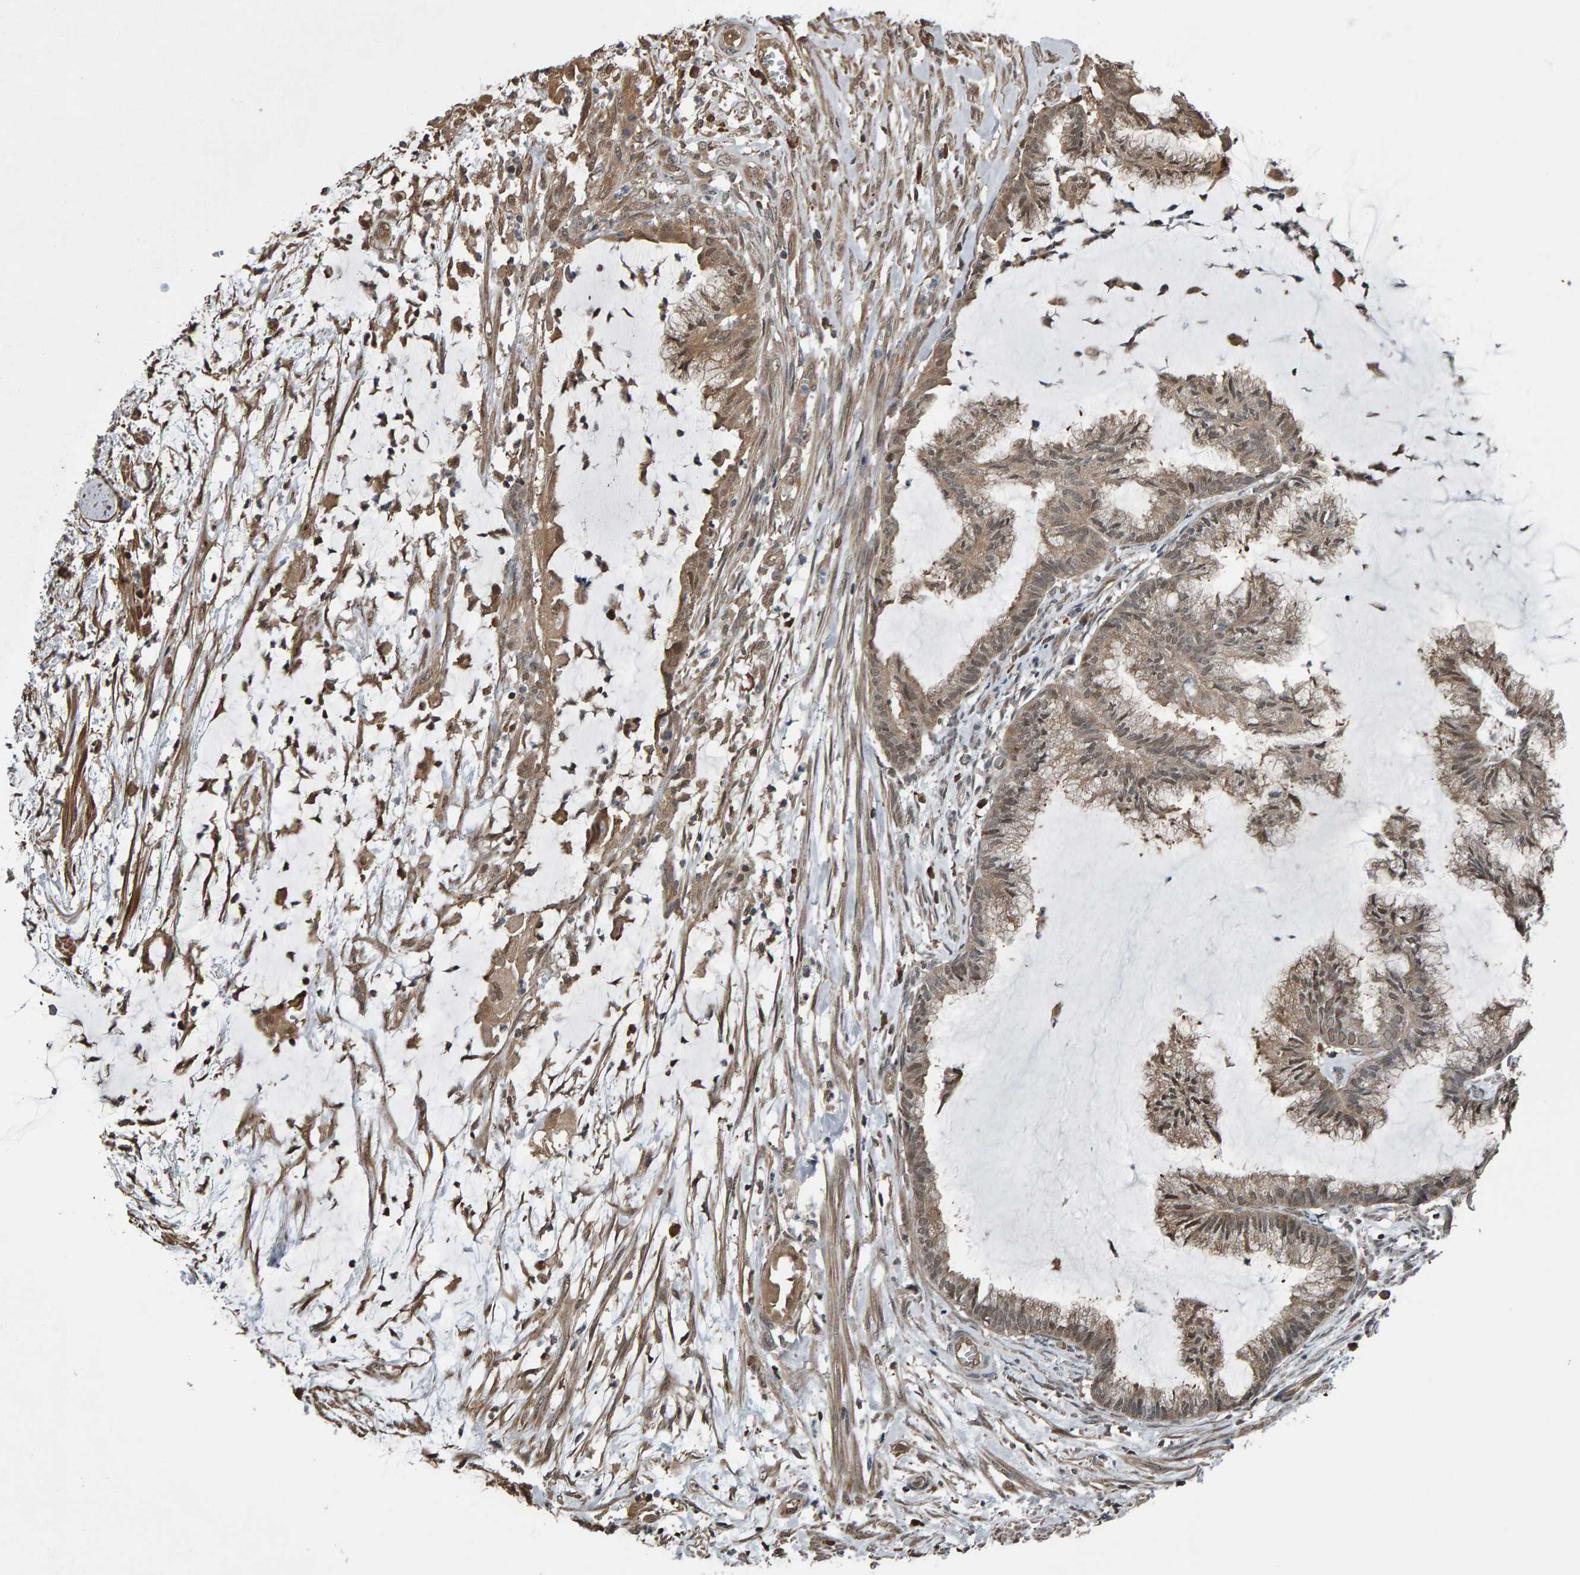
{"staining": {"intensity": "weak", "quantity": ">75%", "location": "cytoplasmic/membranous,nuclear"}, "tissue": "endometrial cancer", "cell_type": "Tumor cells", "image_type": "cancer", "snomed": [{"axis": "morphology", "description": "Adenocarcinoma, NOS"}, {"axis": "topography", "description": "Endometrium"}], "caption": "Endometrial cancer (adenocarcinoma) was stained to show a protein in brown. There is low levels of weak cytoplasmic/membranous and nuclear expression in about >75% of tumor cells. Nuclei are stained in blue.", "gene": "COASY", "patient": {"sex": "female", "age": 86}}